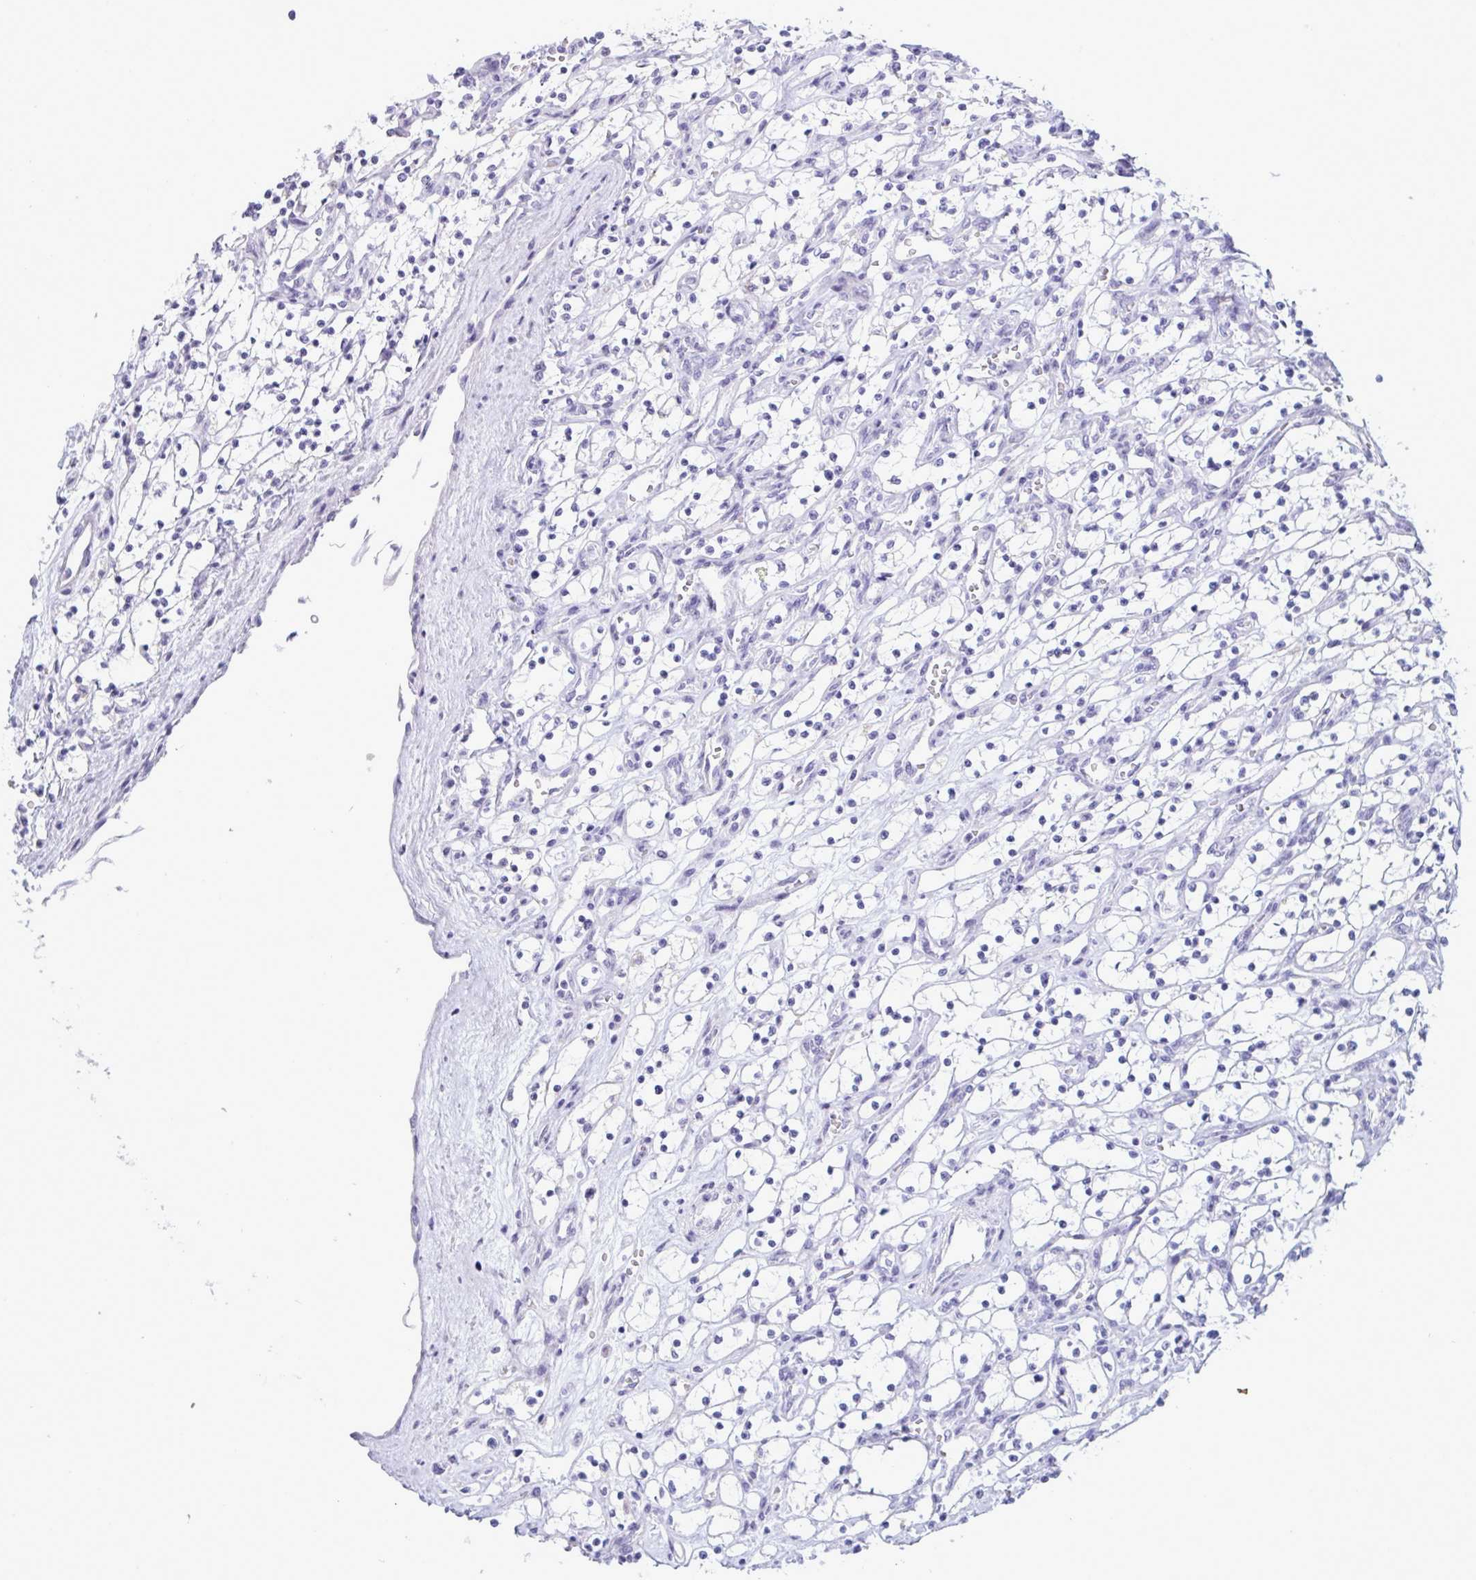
{"staining": {"intensity": "negative", "quantity": "none", "location": "none"}, "tissue": "renal cancer", "cell_type": "Tumor cells", "image_type": "cancer", "snomed": [{"axis": "morphology", "description": "Adenocarcinoma, NOS"}, {"axis": "topography", "description": "Kidney"}], "caption": "Immunohistochemistry image of human renal cancer (adenocarcinoma) stained for a protein (brown), which demonstrates no staining in tumor cells.", "gene": "TENT5D", "patient": {"sex": "female", "age": 69}}